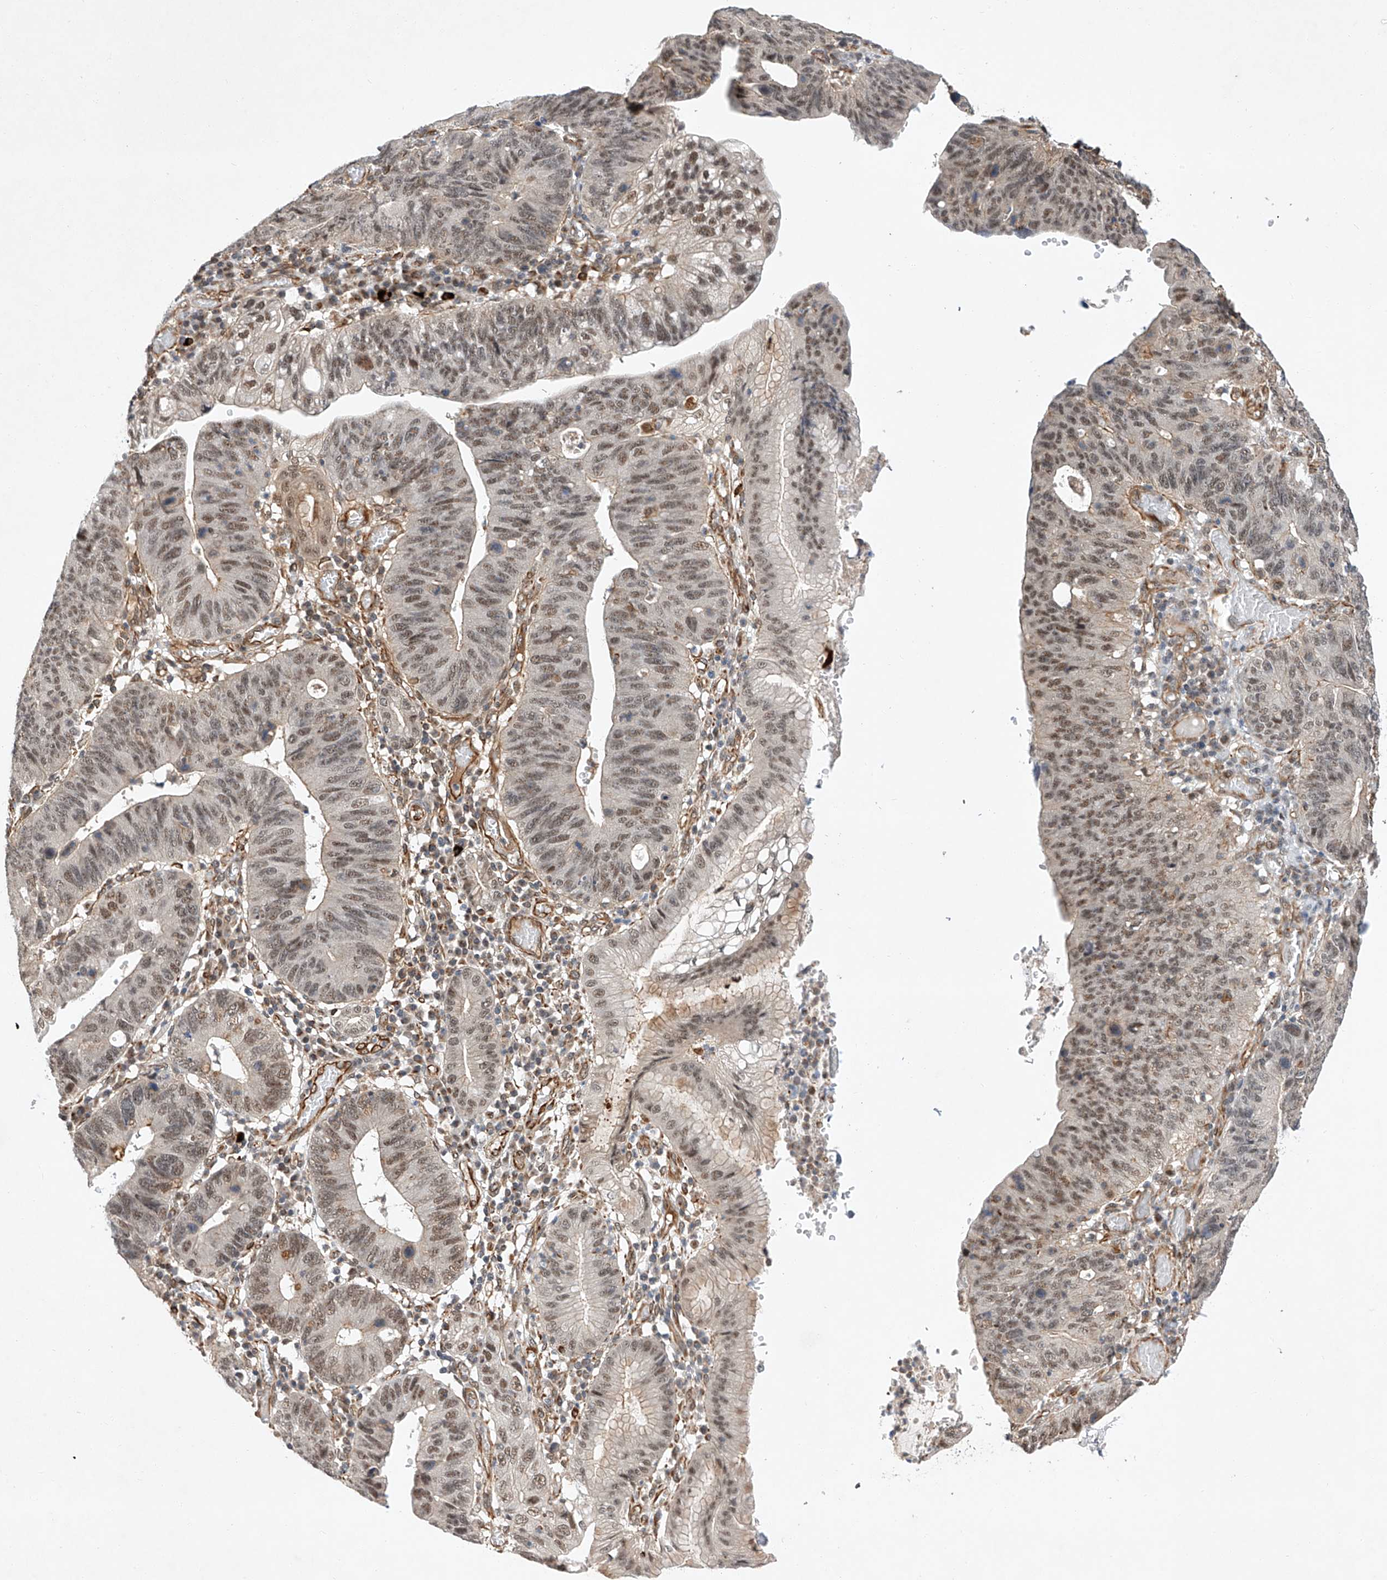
{"staining": {"intensity": "moderate", "quantity": ">75%", "location": "nuclear"}, "tissue": "stomach cancer", "cell_type": "Tumor cells", "image_type": "cancer", "snomed": [{"axis": "morphology", "description": "Adenocarcinoma, NOS"}, {"axis": "topography", "description": "Stomach"}], "caption": "Stomach cancer was stained to show a protein in brown. There is medium levels of moderate nuclear staining in approximately >75% of tumor cells.", "gene": "AMD1", "patient": {"sex": "male", "age": 59}}